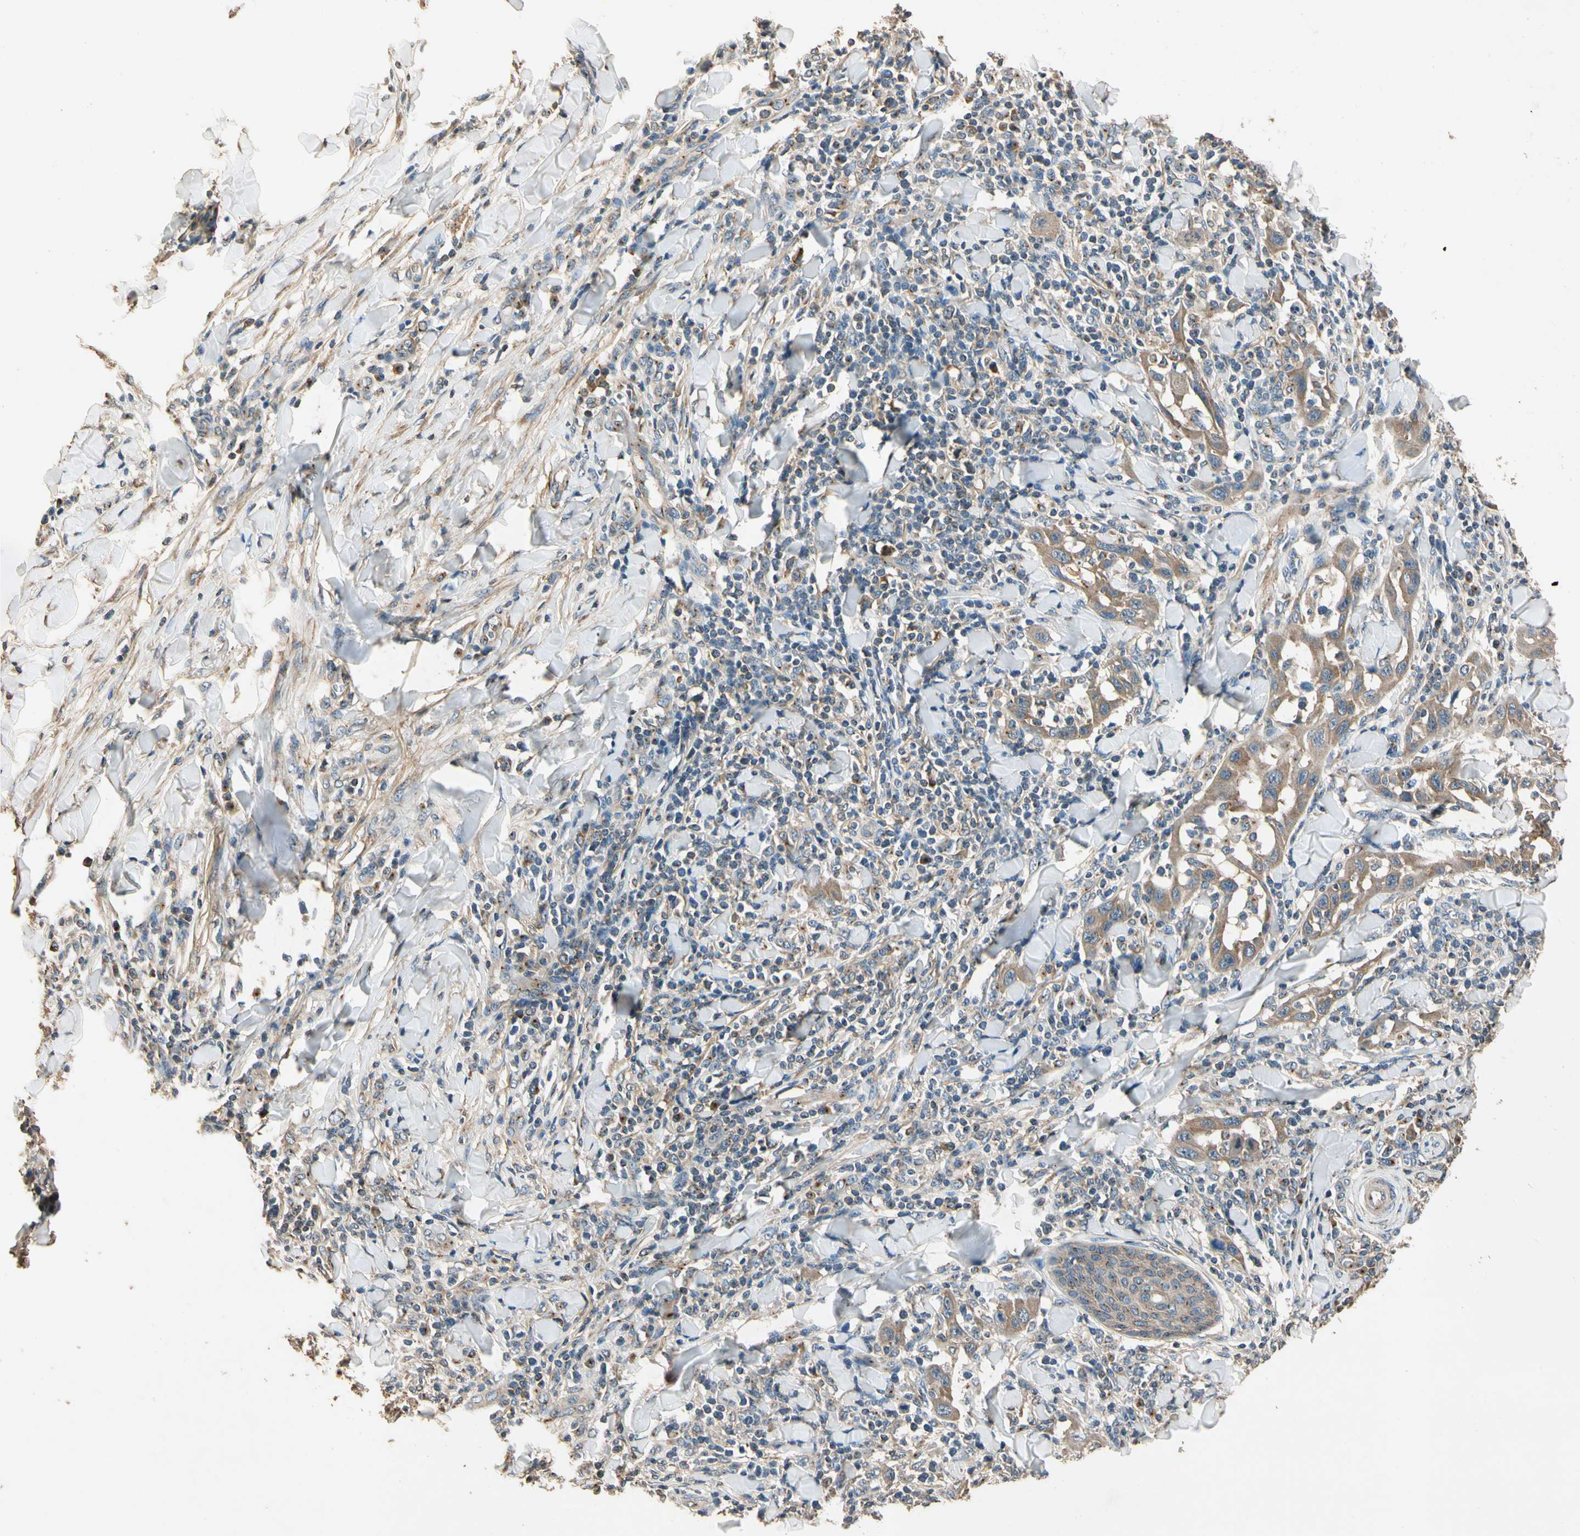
{"staining": {"intensity": "moderate", "quantity": ">75%", "location": "cytoplasmic/membranous"}, "tissue": "skin cancer", "cell_type": "Tumor cells", "image_type": "cancer", "snomed": [{"axis": "morphology", "description": "Squamous cell carcinoma, NOS"}, {"axis": "topography", "description": "Skin"}], "caption": "The histopathology image reveals staining of skin cancer, revealing moderate cytoplasmic/membranous protein staining (brown color) within tumor cells. Using DAB (3,3'-diaminobenzidine) (brown) and hematoxylin (blue) stains, captured at high magnification using brightfield microscopy.", "gene": "AKAP9", "patient": {"sex": "male", "age": 24}}